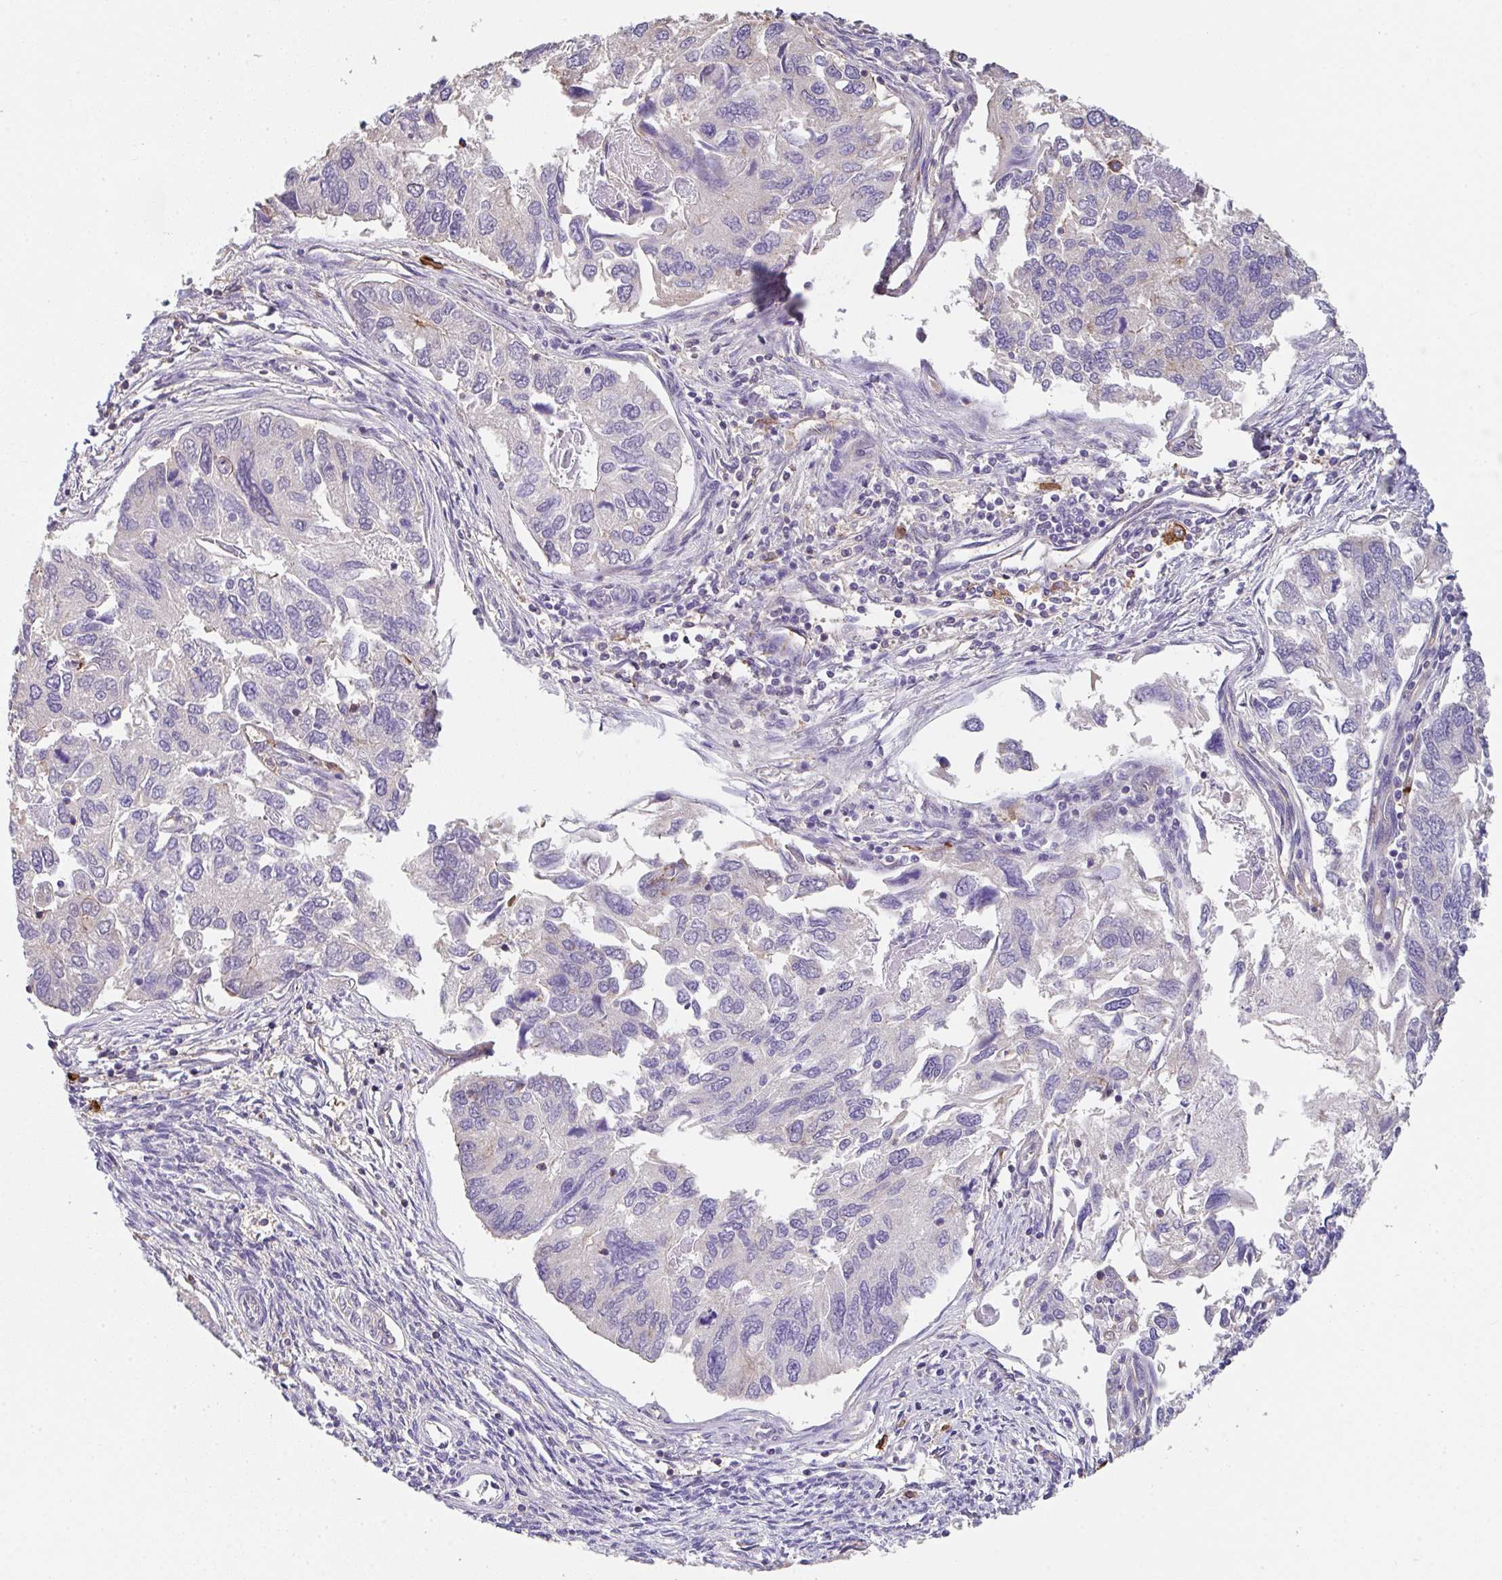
{"staining": {"intensity": "negative", "quantity": "none", "location": "none"}, "tissue": "endometrial cancer", "cell_type": "Tumor cells", "image_type": "cancer", "snomed": [{"axis": "morphology", "description": "Carcinoma, NOS"}, {"axis": "topography", "description": "Uterus"}], "caption": "There is no significant staining in tumor cells of endometrial cancer.", "gene": "DBN1", "patient": {"sex": "female", "age": 76}}